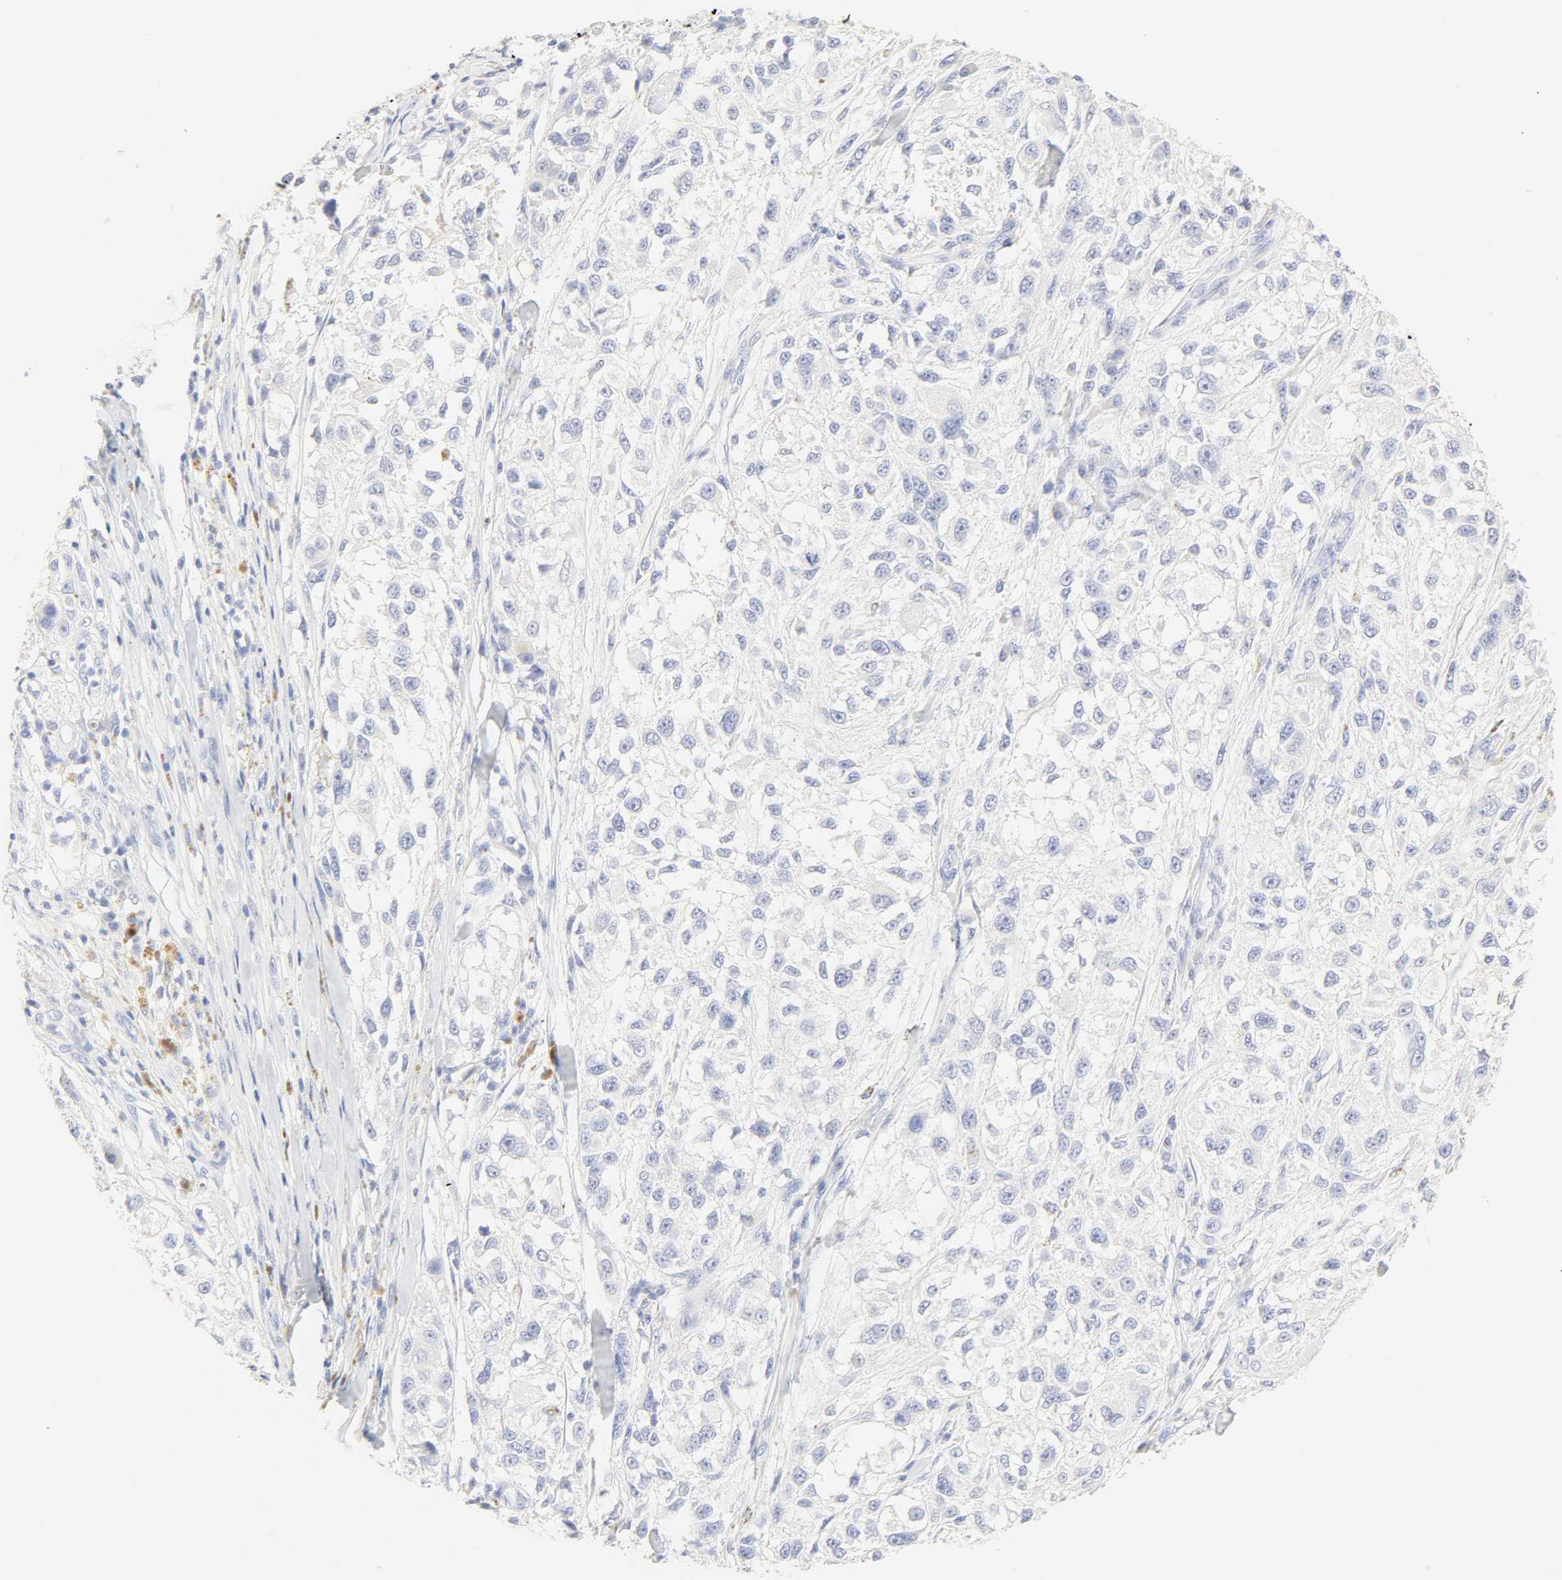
{"staining": {"intensity": "negative", "quantity": "none", "location": "none"}, "tissue": "melanoma", "cell_type": "Tumor cells", "image_type": "cancer", "snomed": [{"axis": "morphology", "description": "Necrosis, NOS"}, {"axis": "morphology", "description": "Malignant melanoma, NOS"}, {"axis": "topography", "description": "Skin"}], "caption": "An immunohistochemistry (IHC) micrograph of melanoma is shown. There is no staining in tumor cells of melanoma.", "gene": "SLCO1B3", "patient": {"sex": "female", "age": 87}}